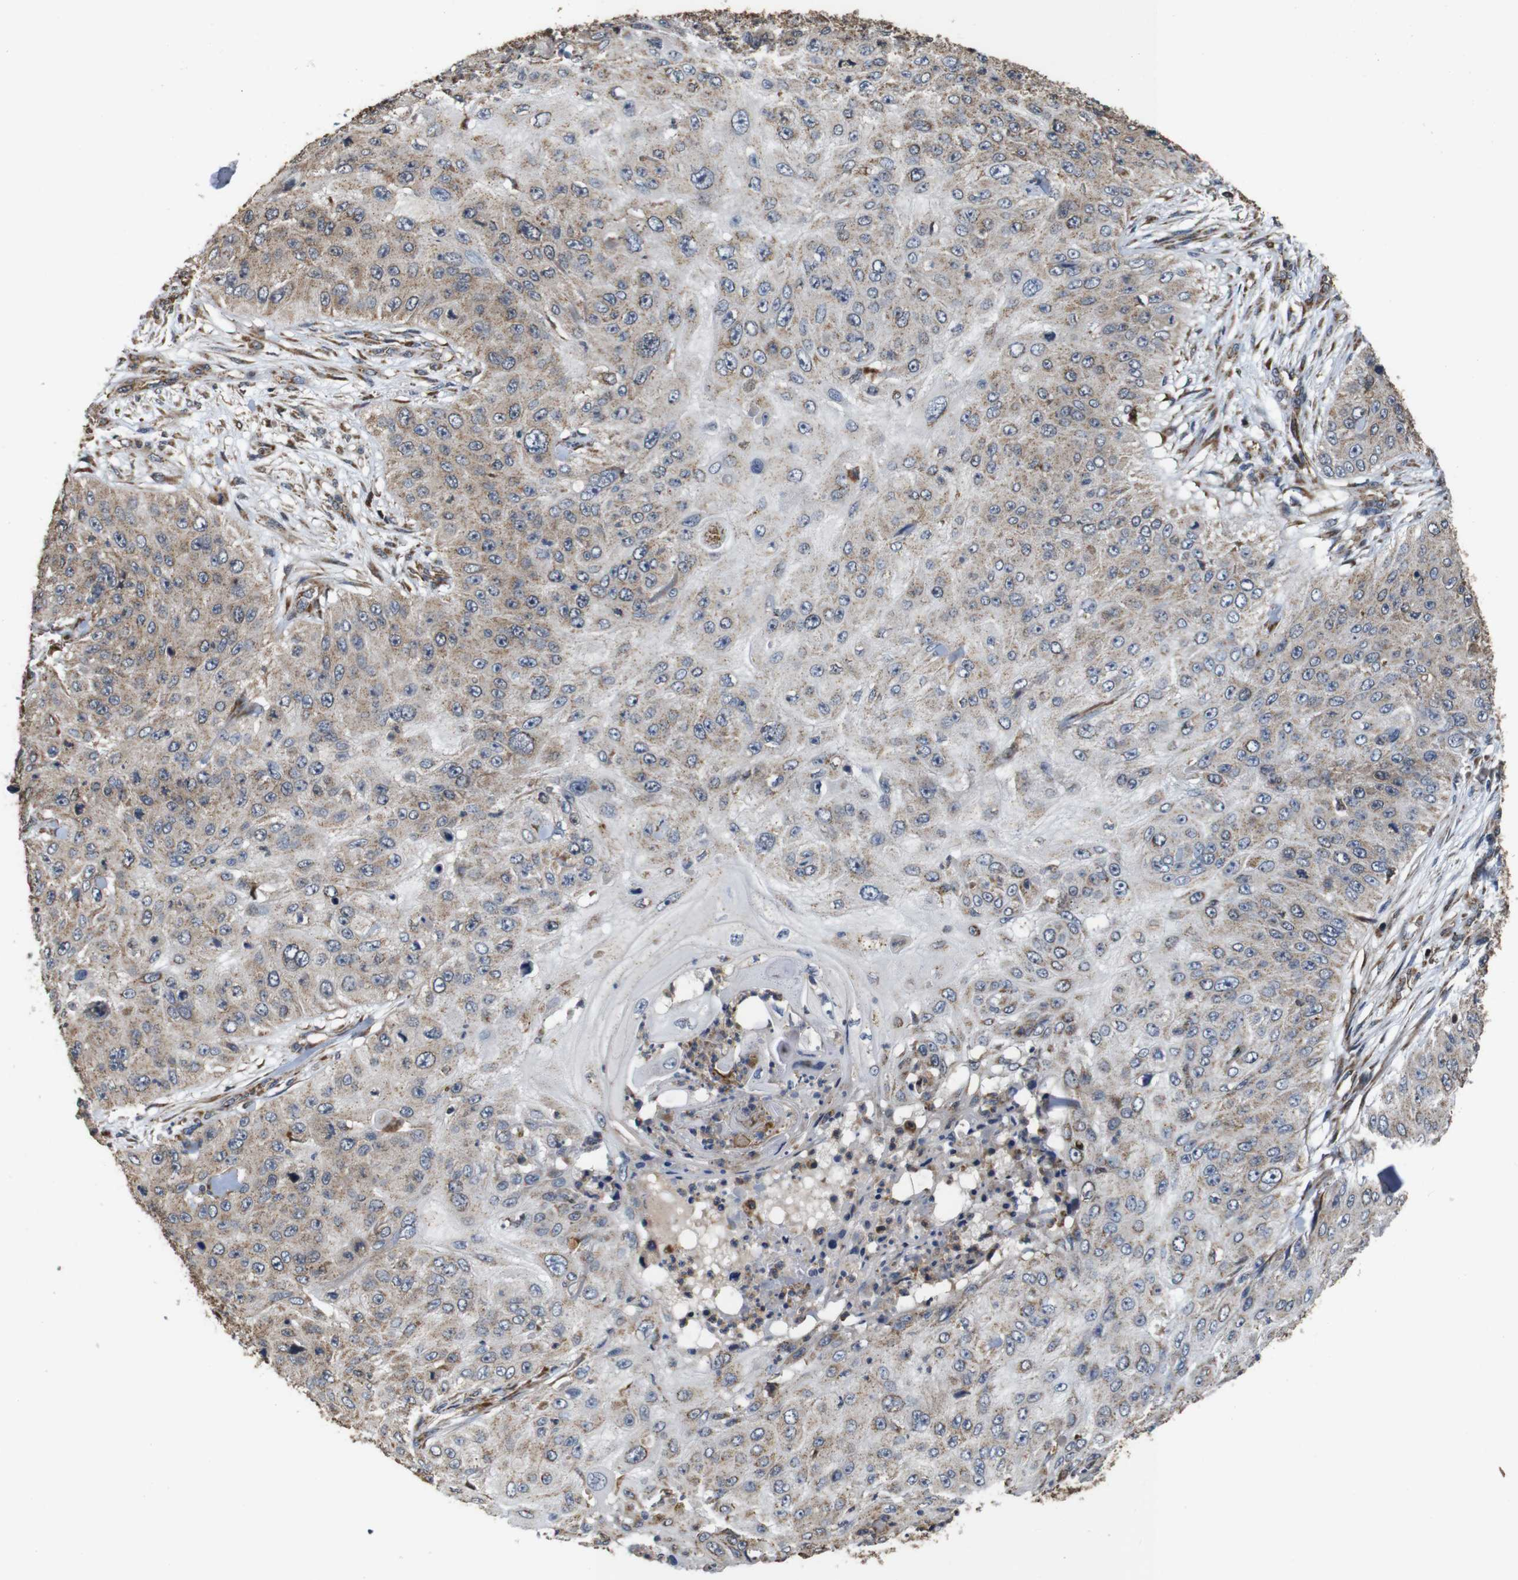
{"staining": {"intensity": "weak", "quantity": ">75%", "location": "cytoplasmic/membranous"}, "tissue": "skin cancer", "cell_type": "Tumor cells", "image_type": "cancer", "snomed": [{"axis": "morphology", "description": "Squamous cell carcinoma, NOS"}, {"axis": "topography", "description": "Skin"}], "caption": "There is low levels of weak cytoplasmic/membranous expression in tumor cells of skin squamous cell carcinoma, as demonstrated by immunohistochemical staining (brown color).", "gene": "SNN", "patient": {"sex": "female", "age": 80}}